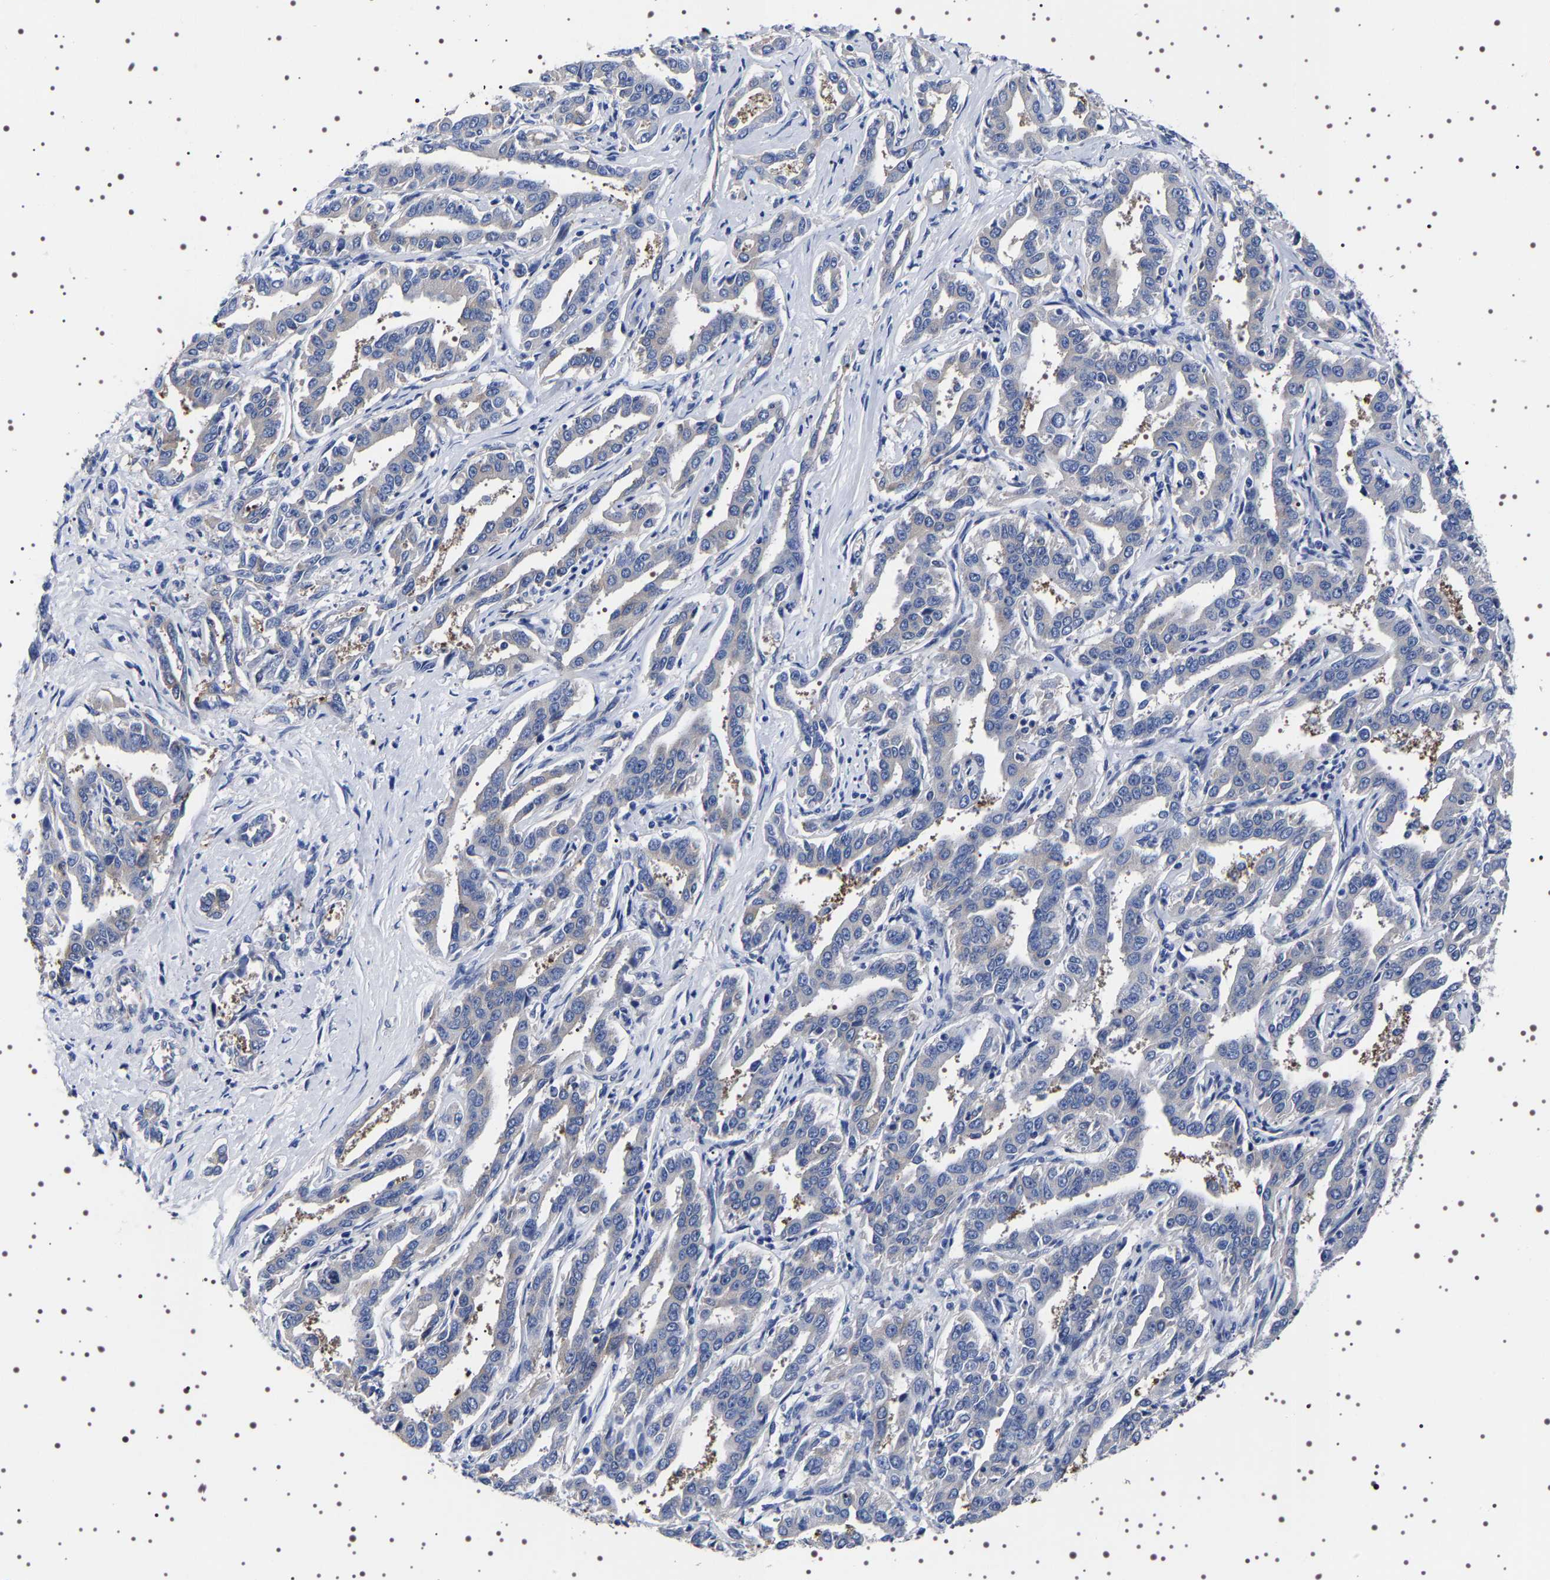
{"staining": {"intensity": "negative", "quantity": "none", "location": "none"}, "tissue": "liver cancer", "cell_type": "Tumor cells", "image_type": "cancer", "snomed": [{"axis": "morphology", "description": "Cholangiocarcinoma"}, {"axis": "topography", "description": "Liver"}], "caption": "A high-resolution image shows immunohistochemistry (IHC) staining of liver cancer (cholangiocarcinoma), which reveals no significant expression in tumor cells. The staining is performed using DAB (3,3'-diaminobenzidine) brown chromogen with nuclei counter-stained in using hematoxylin.", "gene": "DARS1", "patient": {"sex": "male", "age": 59}}